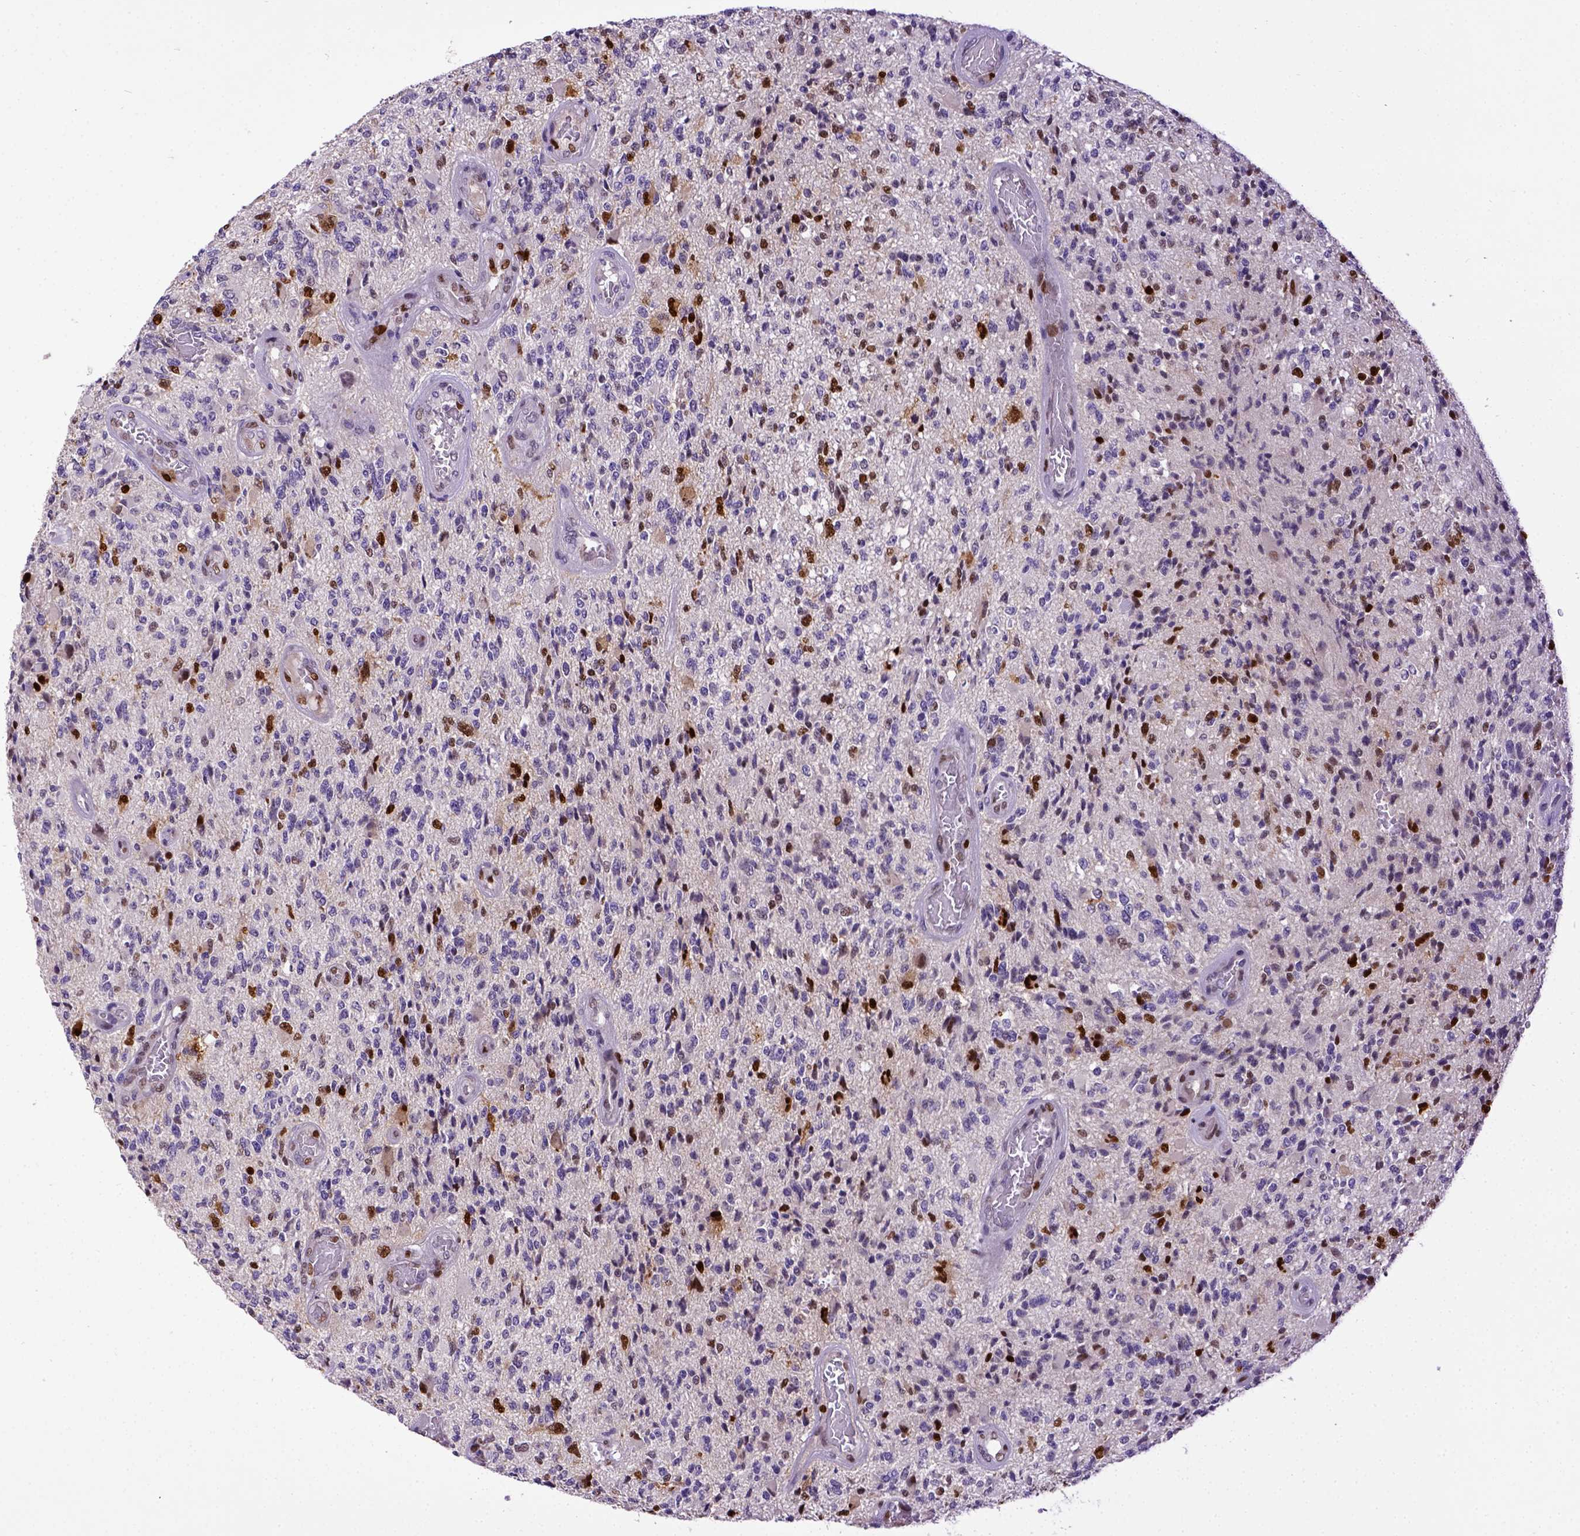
{"staining": {"intensity": "strong", "quantity": "<25%", "location": "nuclear"}, "tissue": "glioma", "cell_type": "Tumor cells", "image_type": "cancer", "snomed": [{"axis": "morphology", "description": "Glioma, malignant, High grade"}, {"axis": "topography", "description": "Brain"}], "caption": "A histopathology image of glioma stained for a protein reveals strong nuclear brown staining in tumor cells. The staining is performed using DAB (3,3'-diaminobenzidine) brown chromogen to label protein expression. The nuclei are counter-stained blue using hematoxylin.", "gene": "CDKN1A", "patient": {"sex": "female", "age": 63}}